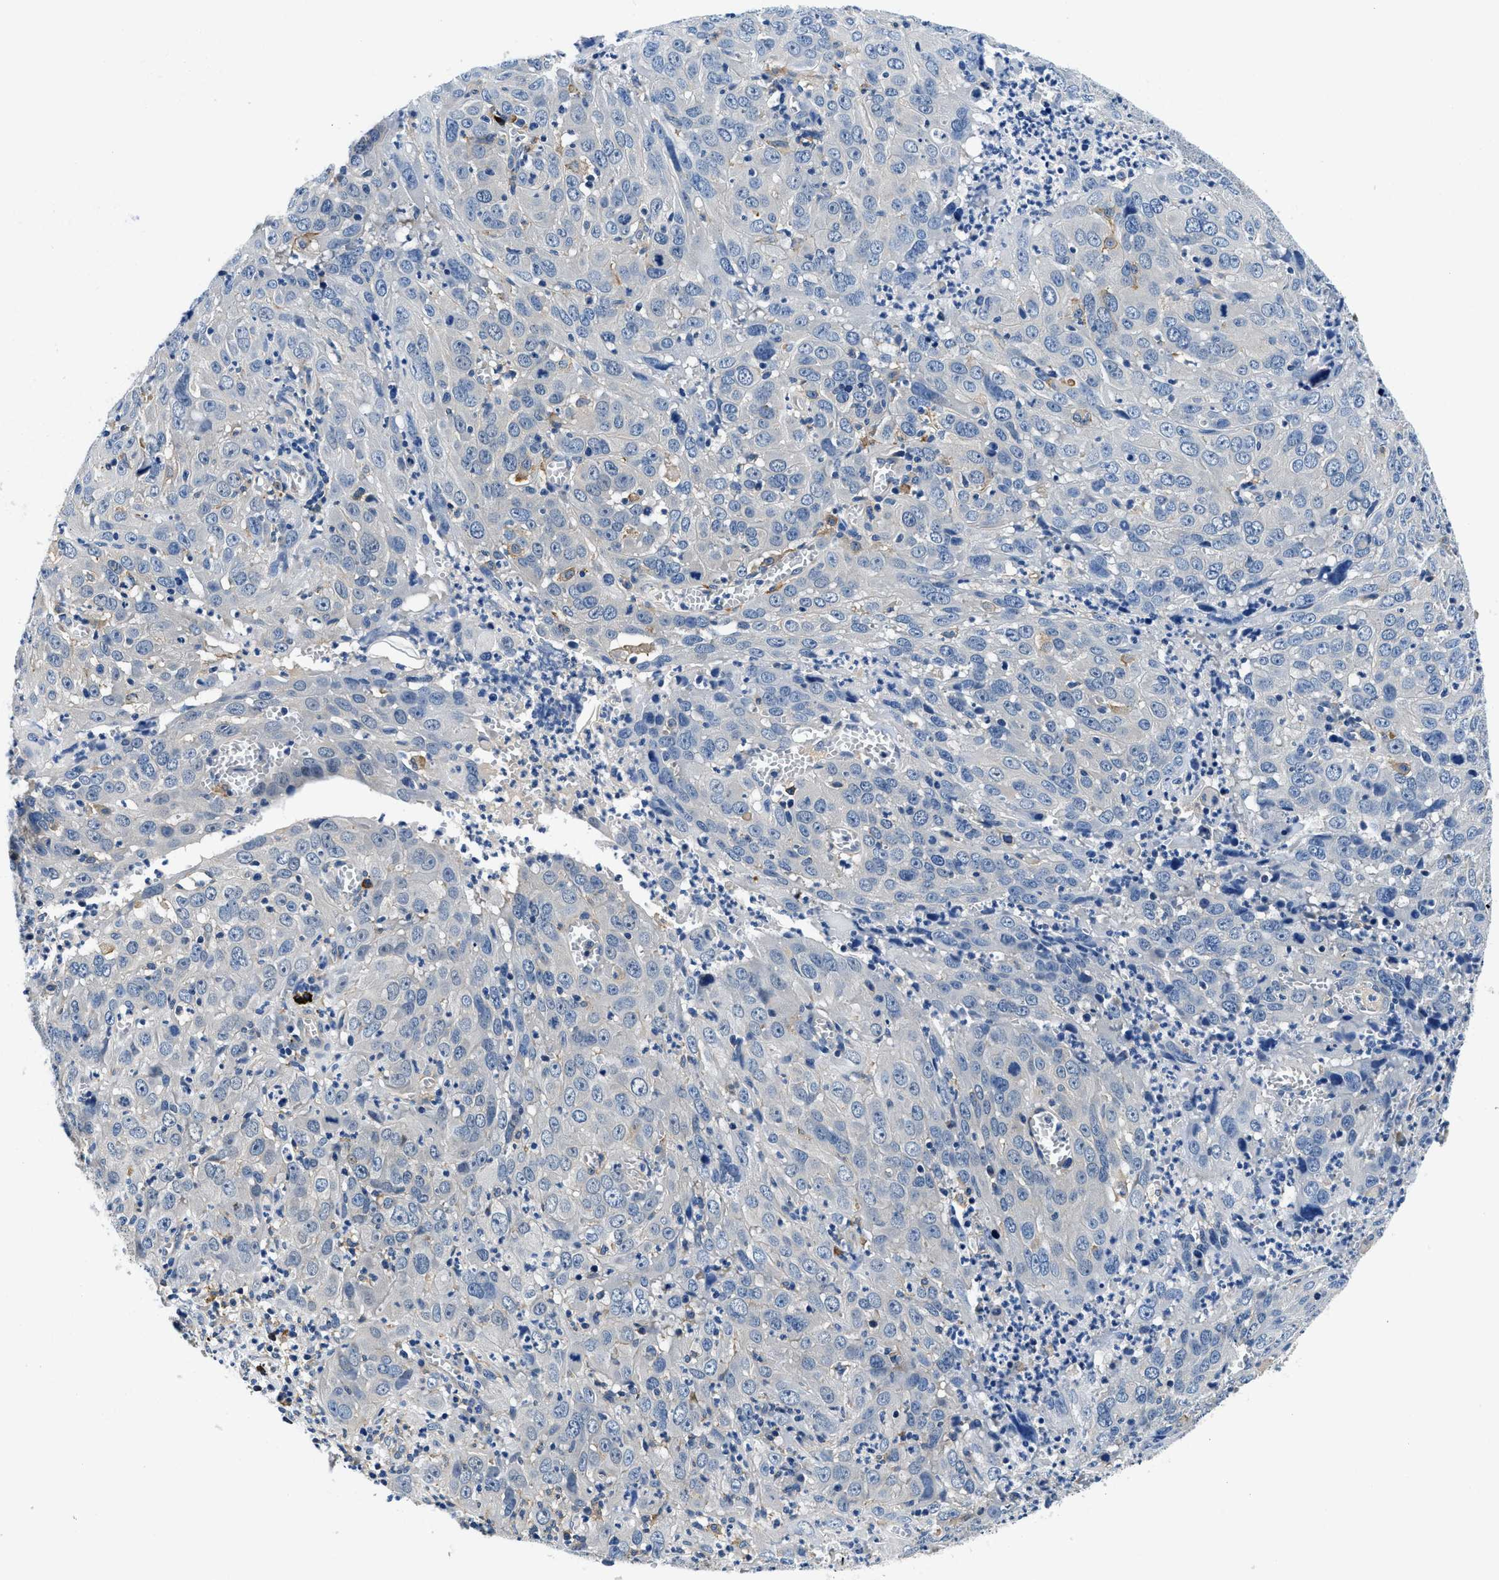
{"staining": {"intensity": "negative", "quantity": "none", "location": "none"}, "tissue": "cervical cancer", "cell_type": "Tumor cells", "image_type": "cancer", "snomed": [{"axis": "morphology", "description": "Squamous cell carcinoma, NOS"}, {"axis": "topography", "description": "Cervix"}], "caption": "Immunohistochemistry (IHC) histopathology image of human cervical cancer stained for a protein (brown), which displays no expression in tumor cells. (DAB (3,3'-diaminobenzidine) IHC visualized using brightfield microscopy, high magnification).", "gene": "ZFAND3", "patient": {"sex": "female", "age": 32}}